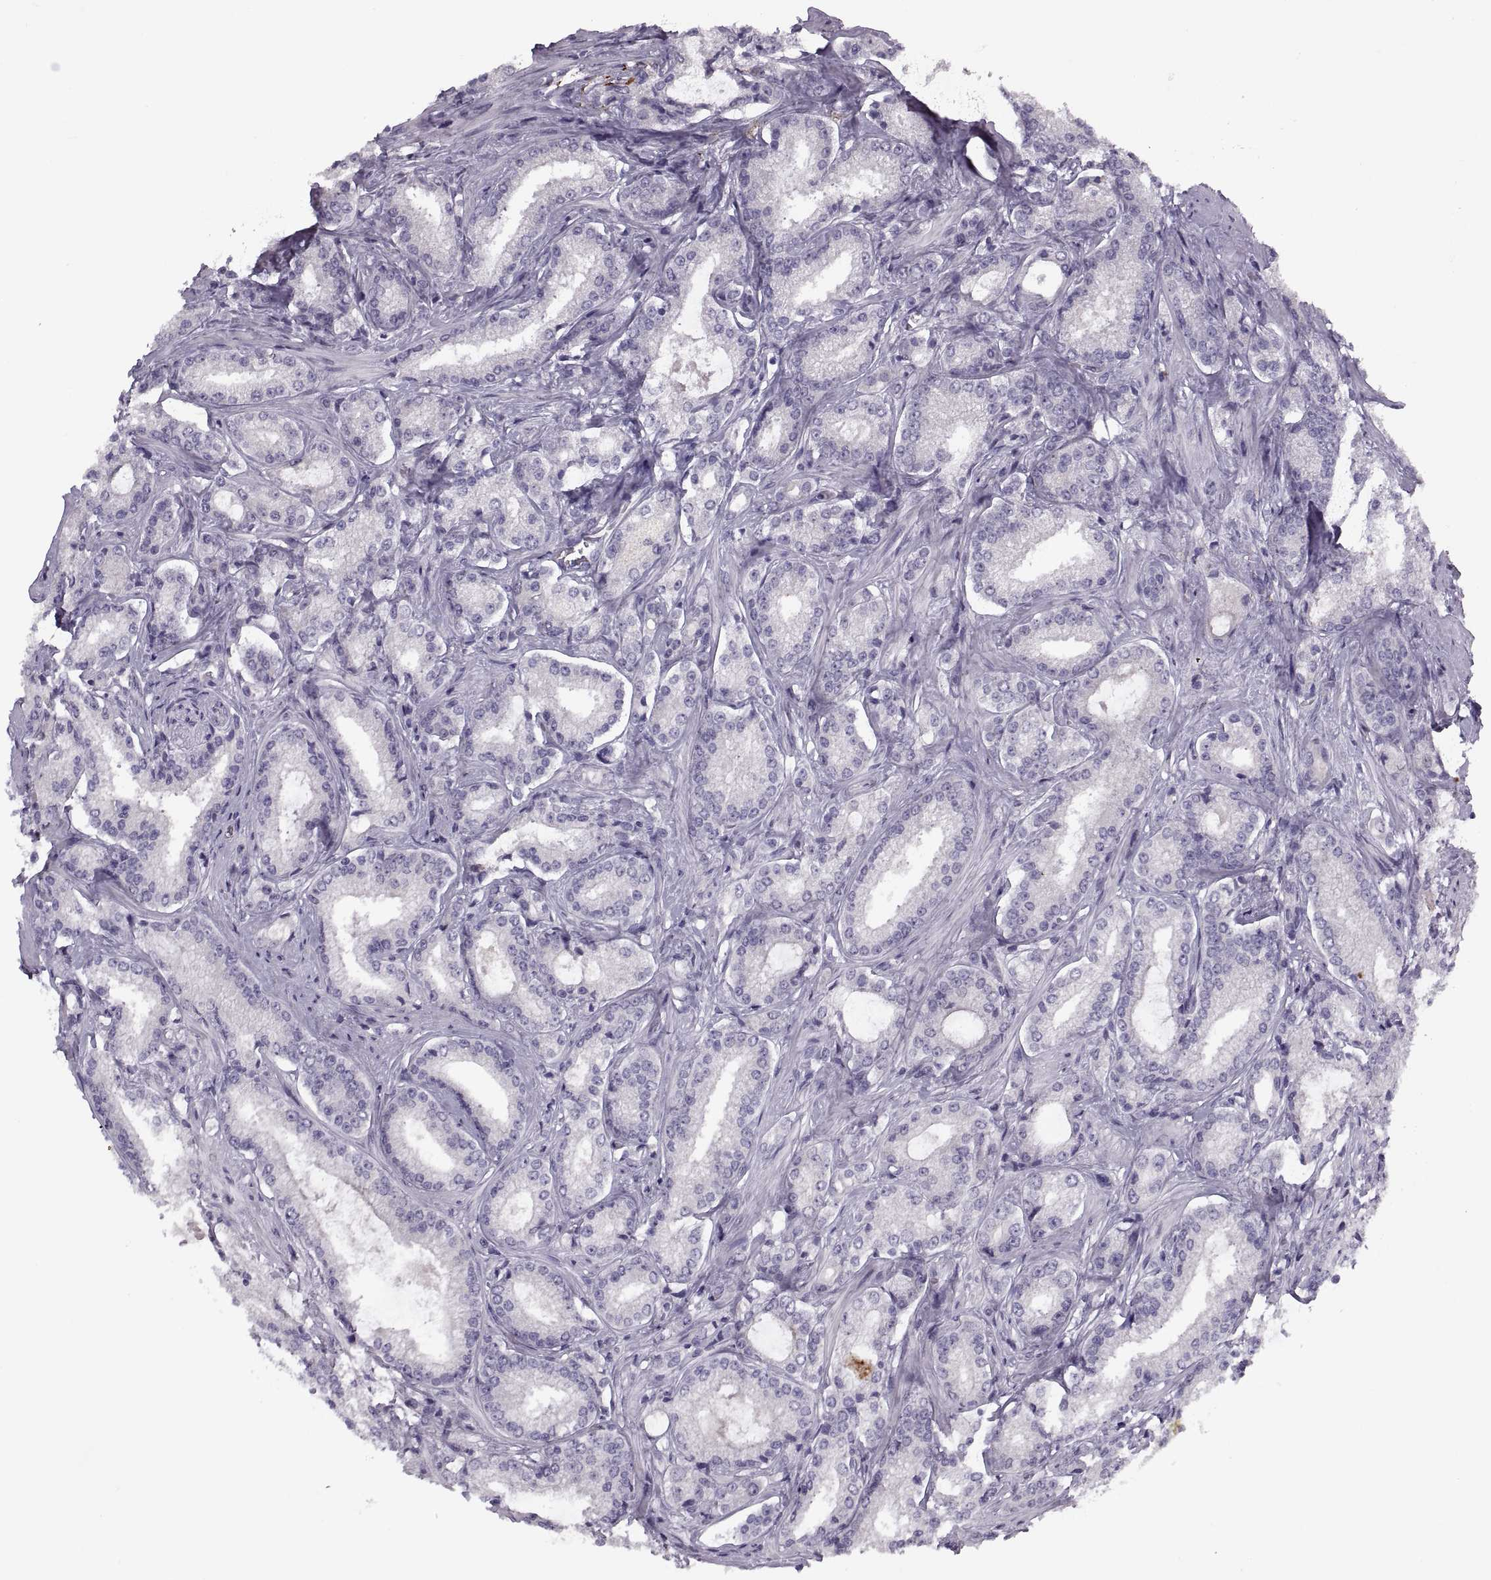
{"staining": {"intensity": "negative", "quantity": "none", "location": "none"}, "tissue": "prostate cancer", "cell_type": "Tumor cells", "image_type": "cancer", "snomed": [{"axis": "morphology", "description": "Adenocarcinoma, Low grade"}, {"axis": "topography", "description": "Prostate"}], "caption": "Prostate cancer (low-grade adenocarcinoma) stained for a protein using immunohistochemistry (IHC) reveals no staining tumor cells.", "gene": "H2AP", "patient": {"sex": "male", "age": 56}}